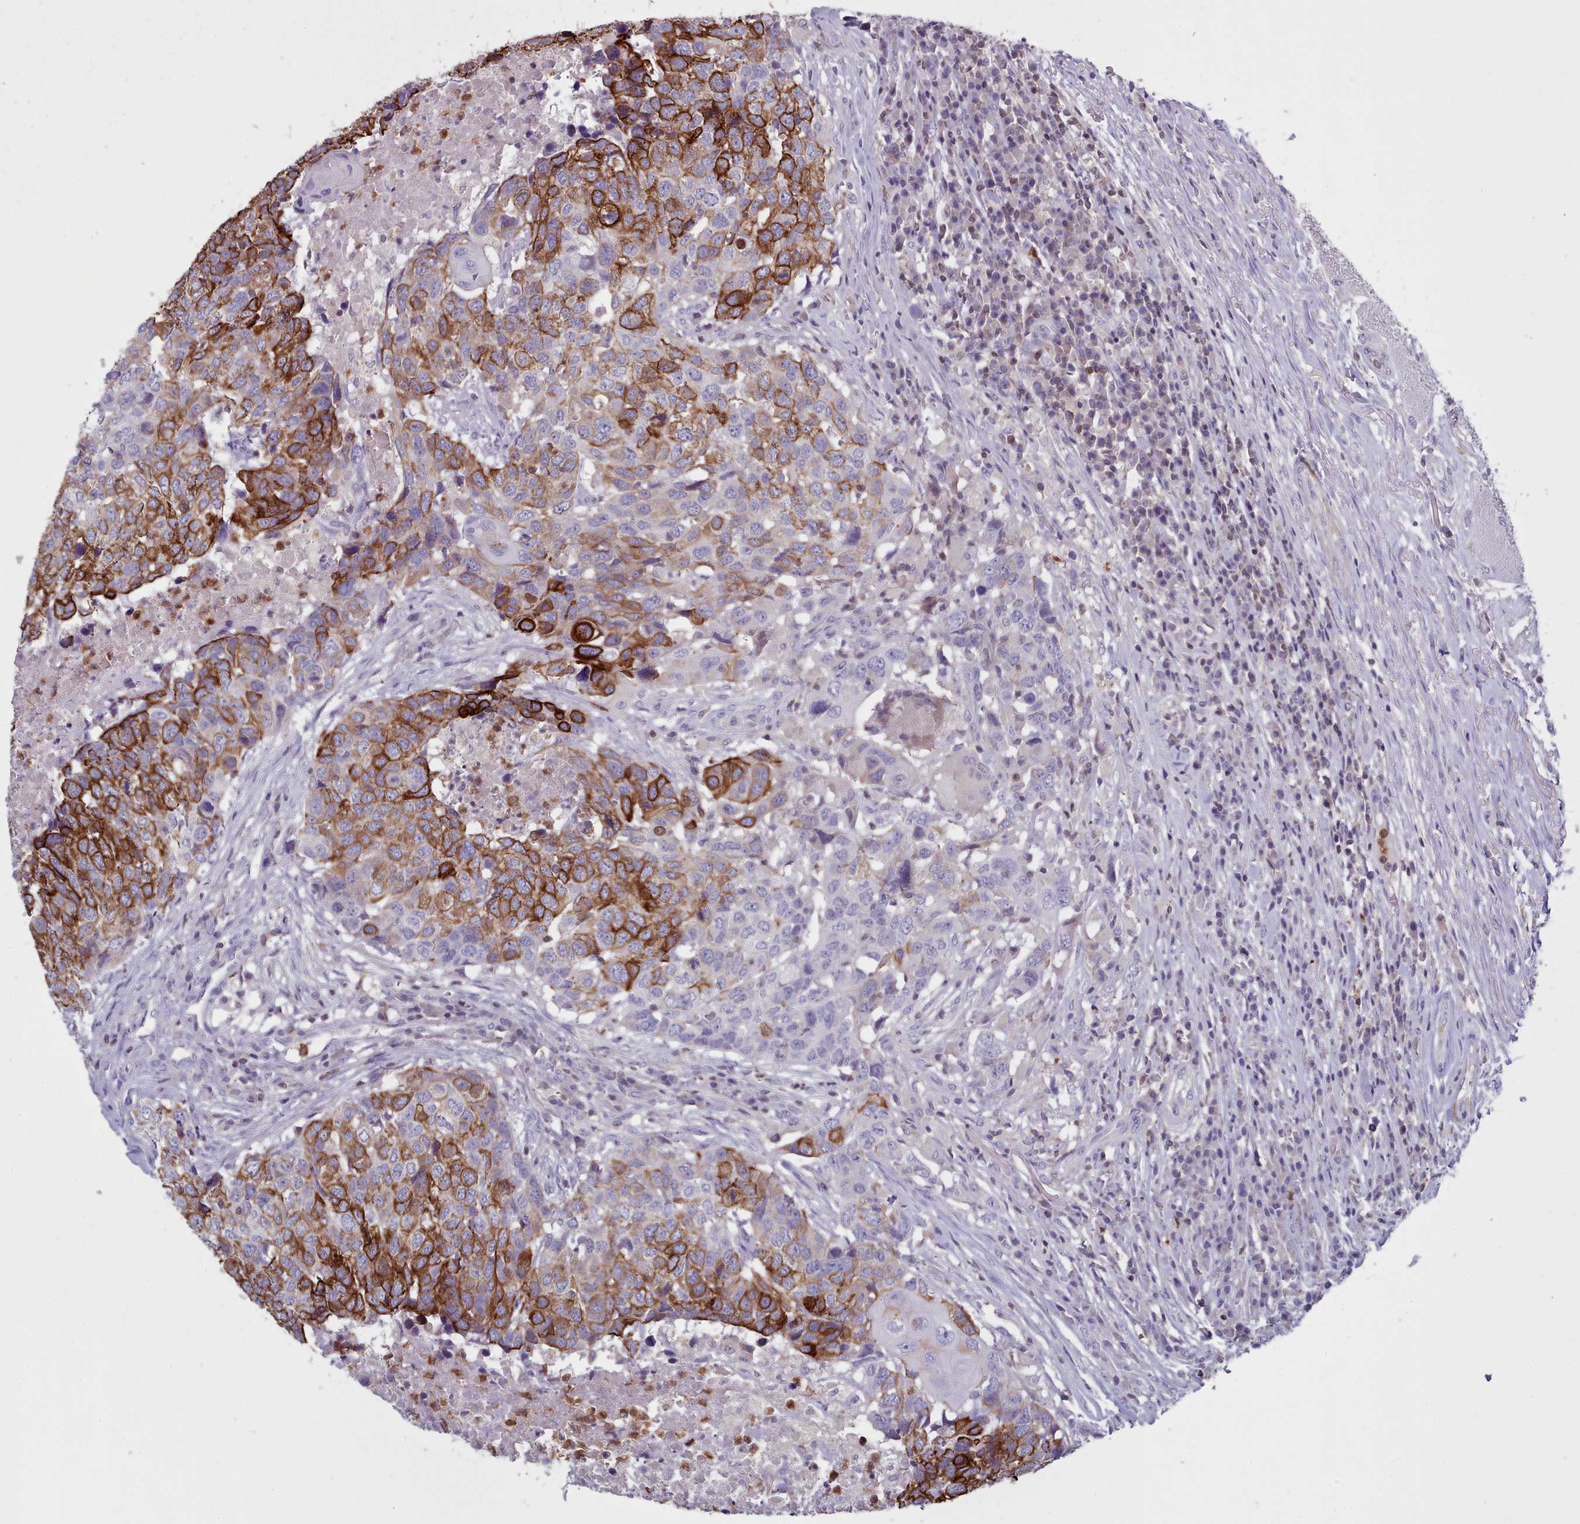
{"staining": {"intensity": "strong", "quantity": "25%-75%", "location": "cytoplasmic/membranous"}, "tissue": "head and neck cancer", "cell_type": "Tumor cells", "image_type": "cancer", "snomed": [{"axis": "morphology", "description": "Normal tissue, NOS"}, {"axis": "morphology", "description": "Squamous cell carcinoma, NOS"}, {"axis": "topography", "description": "Skeletal muscle"}, {"axis": "topography", "description": "Vascular tissue"}, {"axis": "topography", "description": "Peripheral nerve tissue"}, {"axis": "topography", "description": "Head-Neck"}], "caption": "Head and neck cancer stained for a protein demonstrates strong cytoplasmic/membranous positivity in tumor cells.", "gene": "RAC2", "patient": {"sex": "male", "age": 66}}